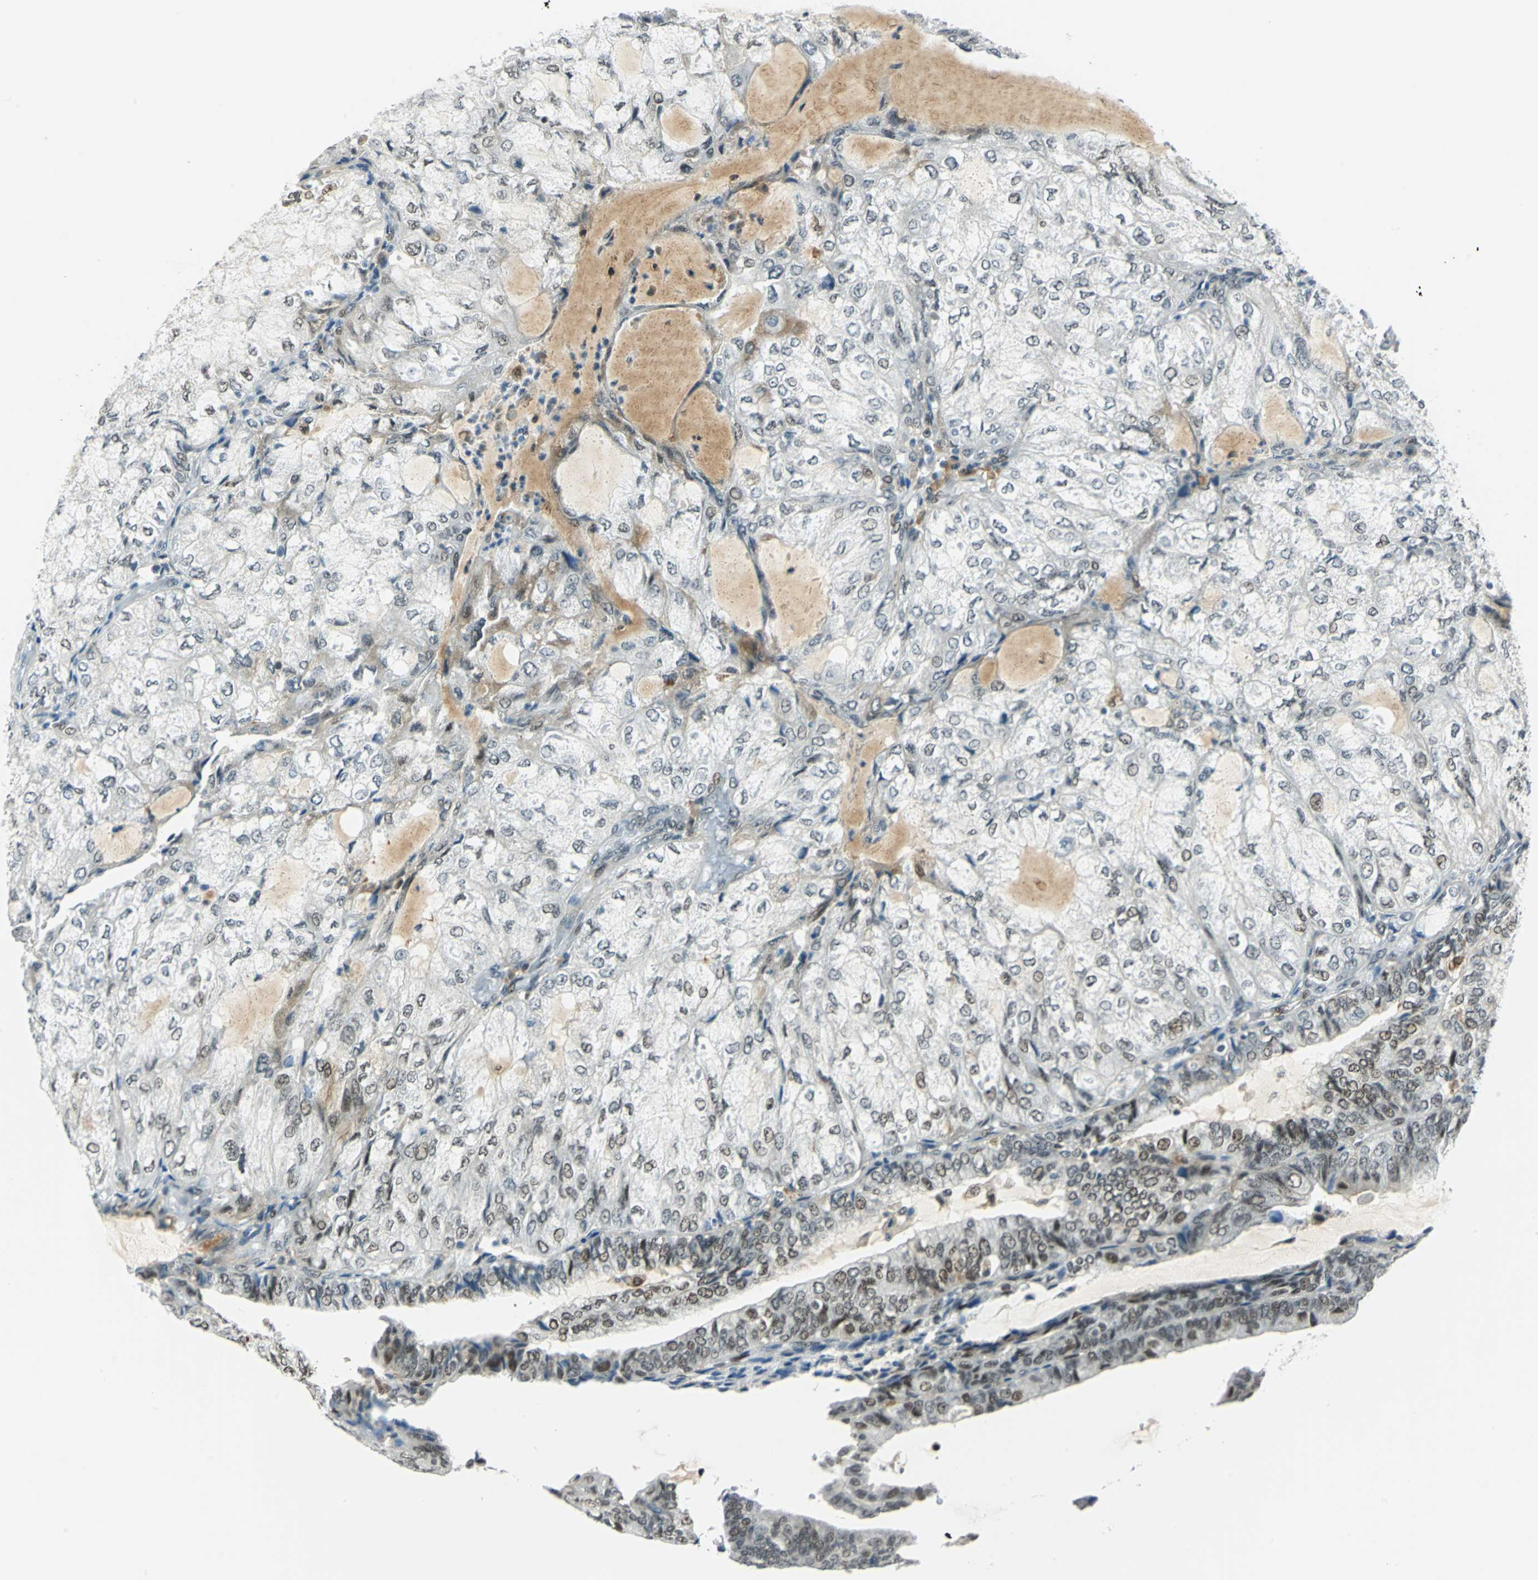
{"staining": {"intensity": "moderate", "quantity": "25%-75%", "location": "nuclear"}, "tissue": "endometrial cancer", "cell_type": "Tumor cells", "image_type": "cancer", "snomed": [{"axis": "morphology", "description": "Adenocarcinoma, NOS"}, {"axis": "topography", "description": "Endometrium"}], "caption": "Immunohistochemical staining of endometrial cancer (adenocarcinoma) shows medium levels of moderate nuclear protein positivity in about 25%-75% of tumor cells.", "gene": "MTMR10", "patient": {"sex": "female", "age": 81}}